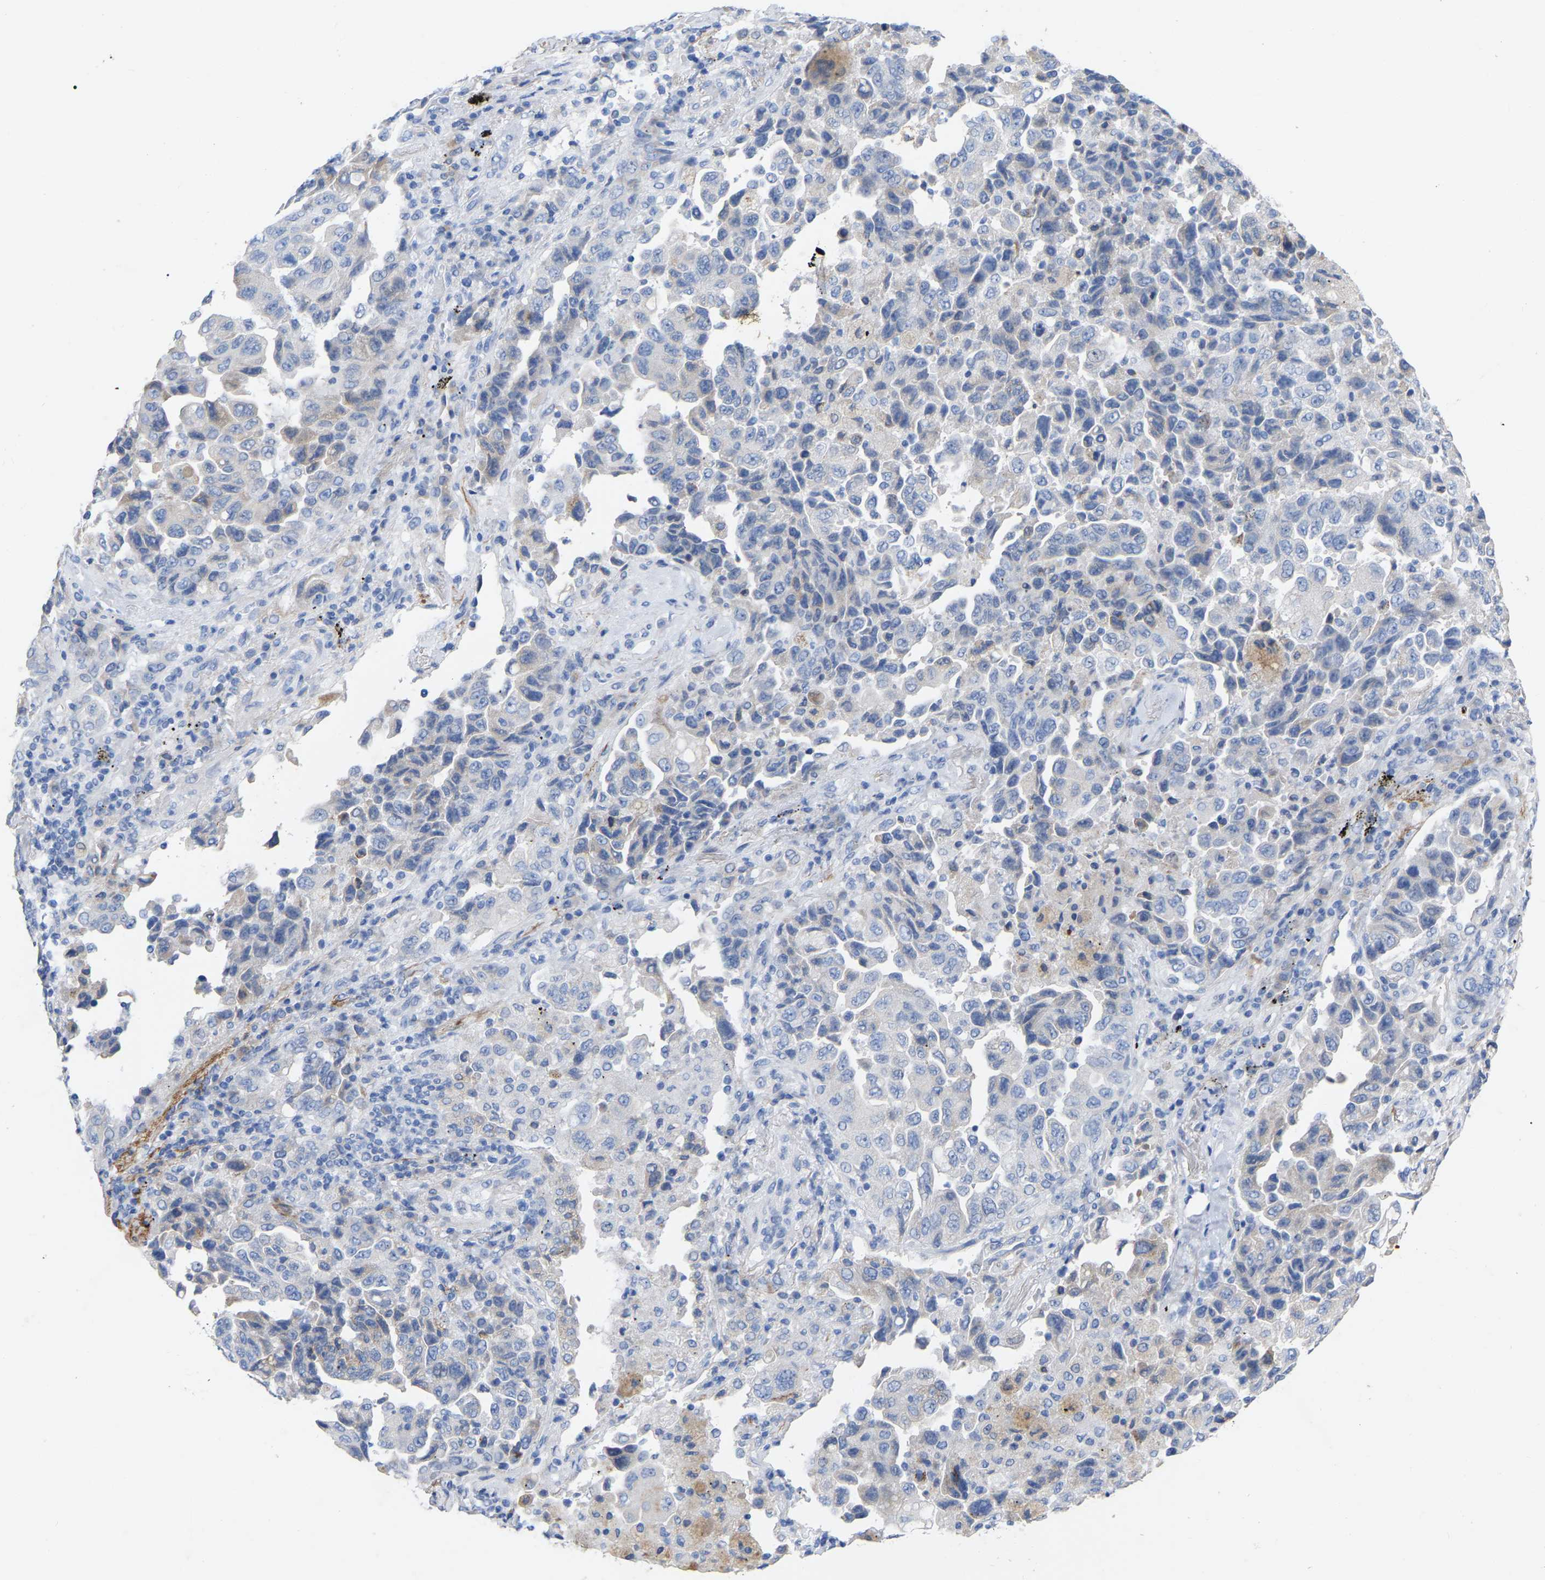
{"staining": {"intensity": "negative", "quantity": "none", "location": "none"}, "tissue": "lung cancer", "cell_type": "Tumor cells", "image_type": "cancer", "snomed": [{"axis": "morphology", "description": "Adenocarcinoma, NOS"}, {"axis": "topography", "description": "Lung"}], "caption": "Lung cancer was stained to show a protein in brown. There is no significant staining in tumor cells.", "gene": "STRIP2", "patient": {"sex": "female", "age": 51}}